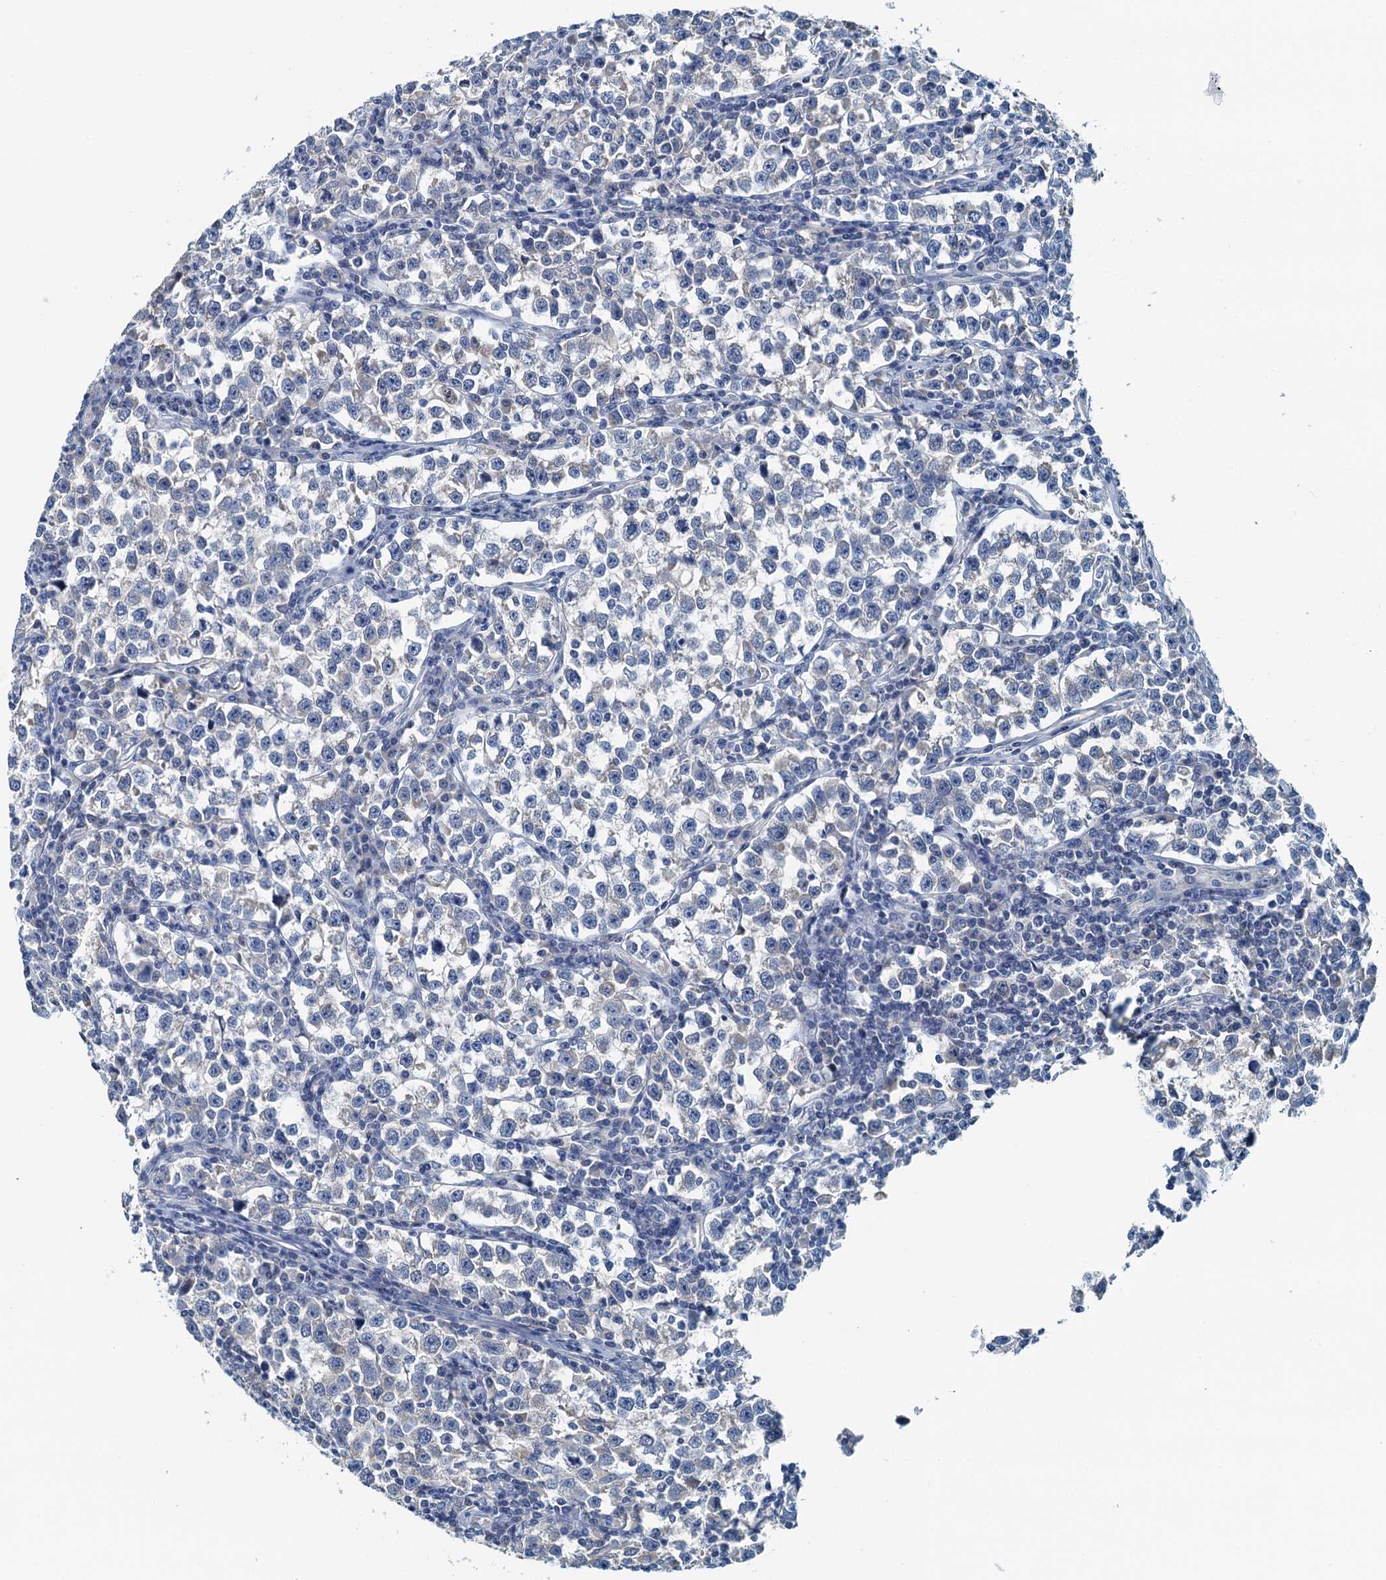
{"staining": {"intensity": "negative", "quantity": "none", "location": "none"}, "tissue": "testis cancer", "cell_type": "Tumor cells", "image_type": "cancer", "snomed": [{"axis": "morphology", "description": "Normal tissue, NOS"}, {"axis": "morphology", "description": "Seminoma, NOS"}, {"axis": "topography", "description": "Testis"}], "caption": "The image shows no significant expression in tumor cells of testis cancer (seminoma).", "gene": "DTD1", "patient": {"sex": "male", "age": 43}}